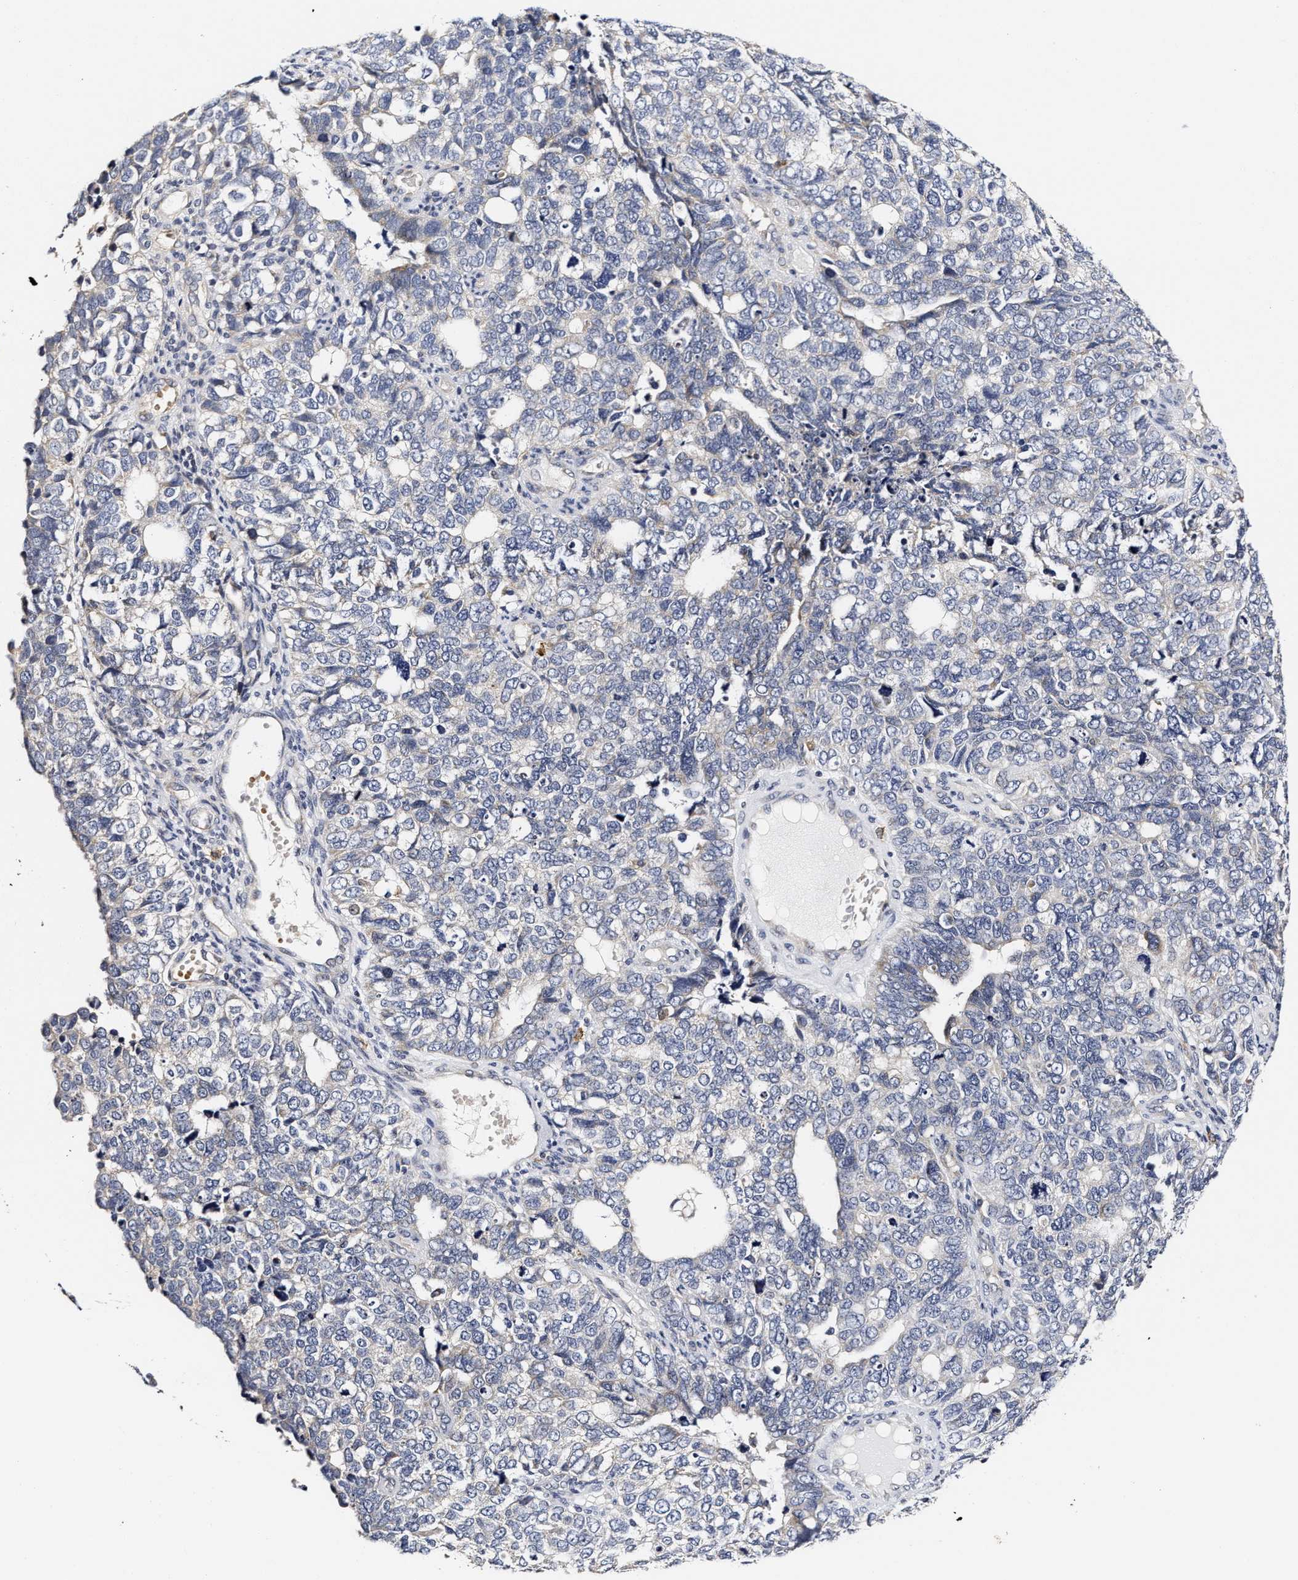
{"staining": {"intensity": "negative", "quantity": "none", "location": "none"}, "tissue": "cervical cancer", "cell_type": "Tumor cells", "image_type": "cancer", "snomed": [{"axis": "morphology", "description": "Squamous cell carcinoma, NOS"}, {"axis": "topography", "description": "Cervix"}], "caption": "The IHC histopathology image has no significant expression in tumor cells of cervical cancer (squamous cell carcinoma) tissue.", "gene": "RINT1", "patient": {"sex": "female", "age": 63}}